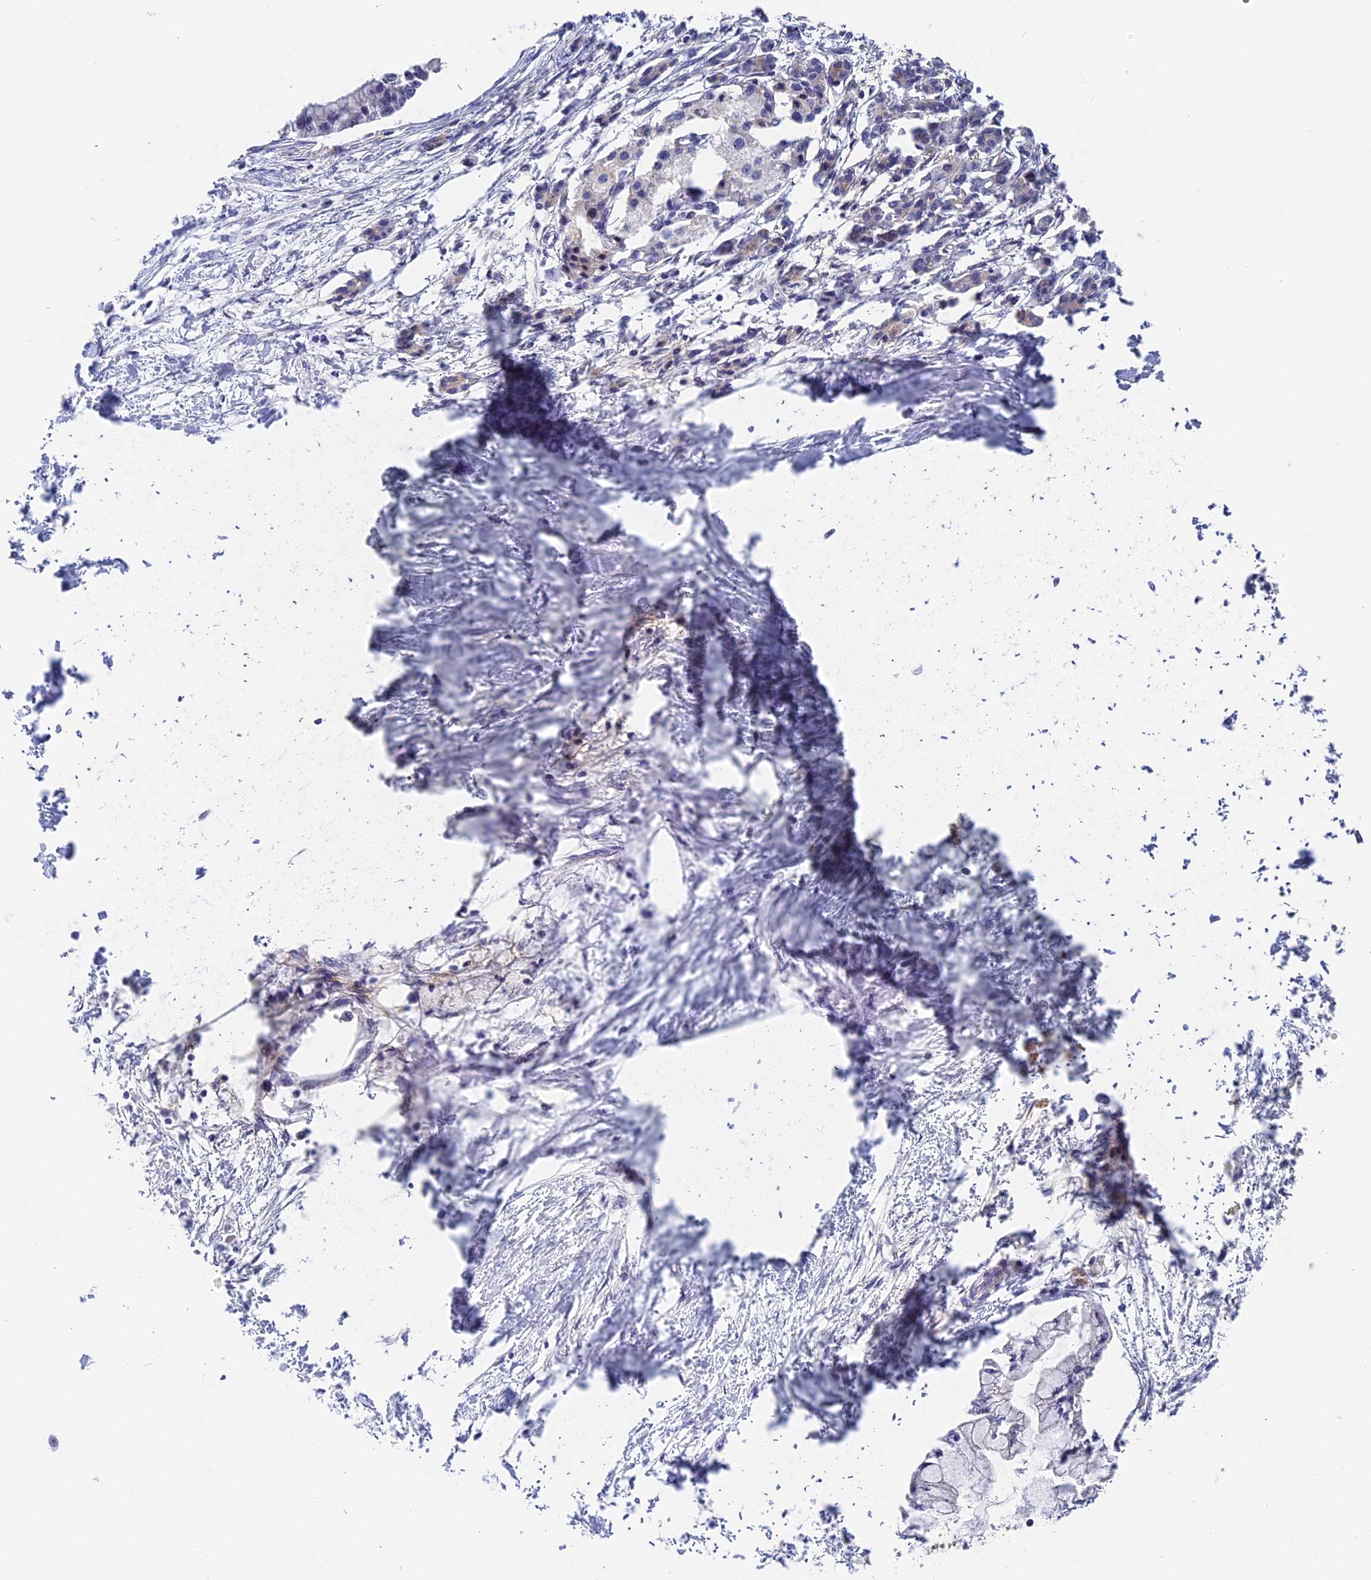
{"staining": {"intensity": "negative", "quantity": "none", "location": "none"}, "tissue": "pancreatic cancer", "cell_type": "Tumor cells", "image_type": "cancer", "snomed": [{"axis": "morphology", "description": "Adenocarcinoma, NOS"}, {"axis": "topography", "description": "Pancreas"}], "caption": "High magnification brightfield microscopy of pancreatic cancer (adenocarcinoma) stained with DAB (3,3'-diaminobenzidine) (brown) and counterstained with hematoxylin (blue): tumor cells show no significant positivity.", "gene": "MISP3", "patient": {"sex": "male", "age": 48}}